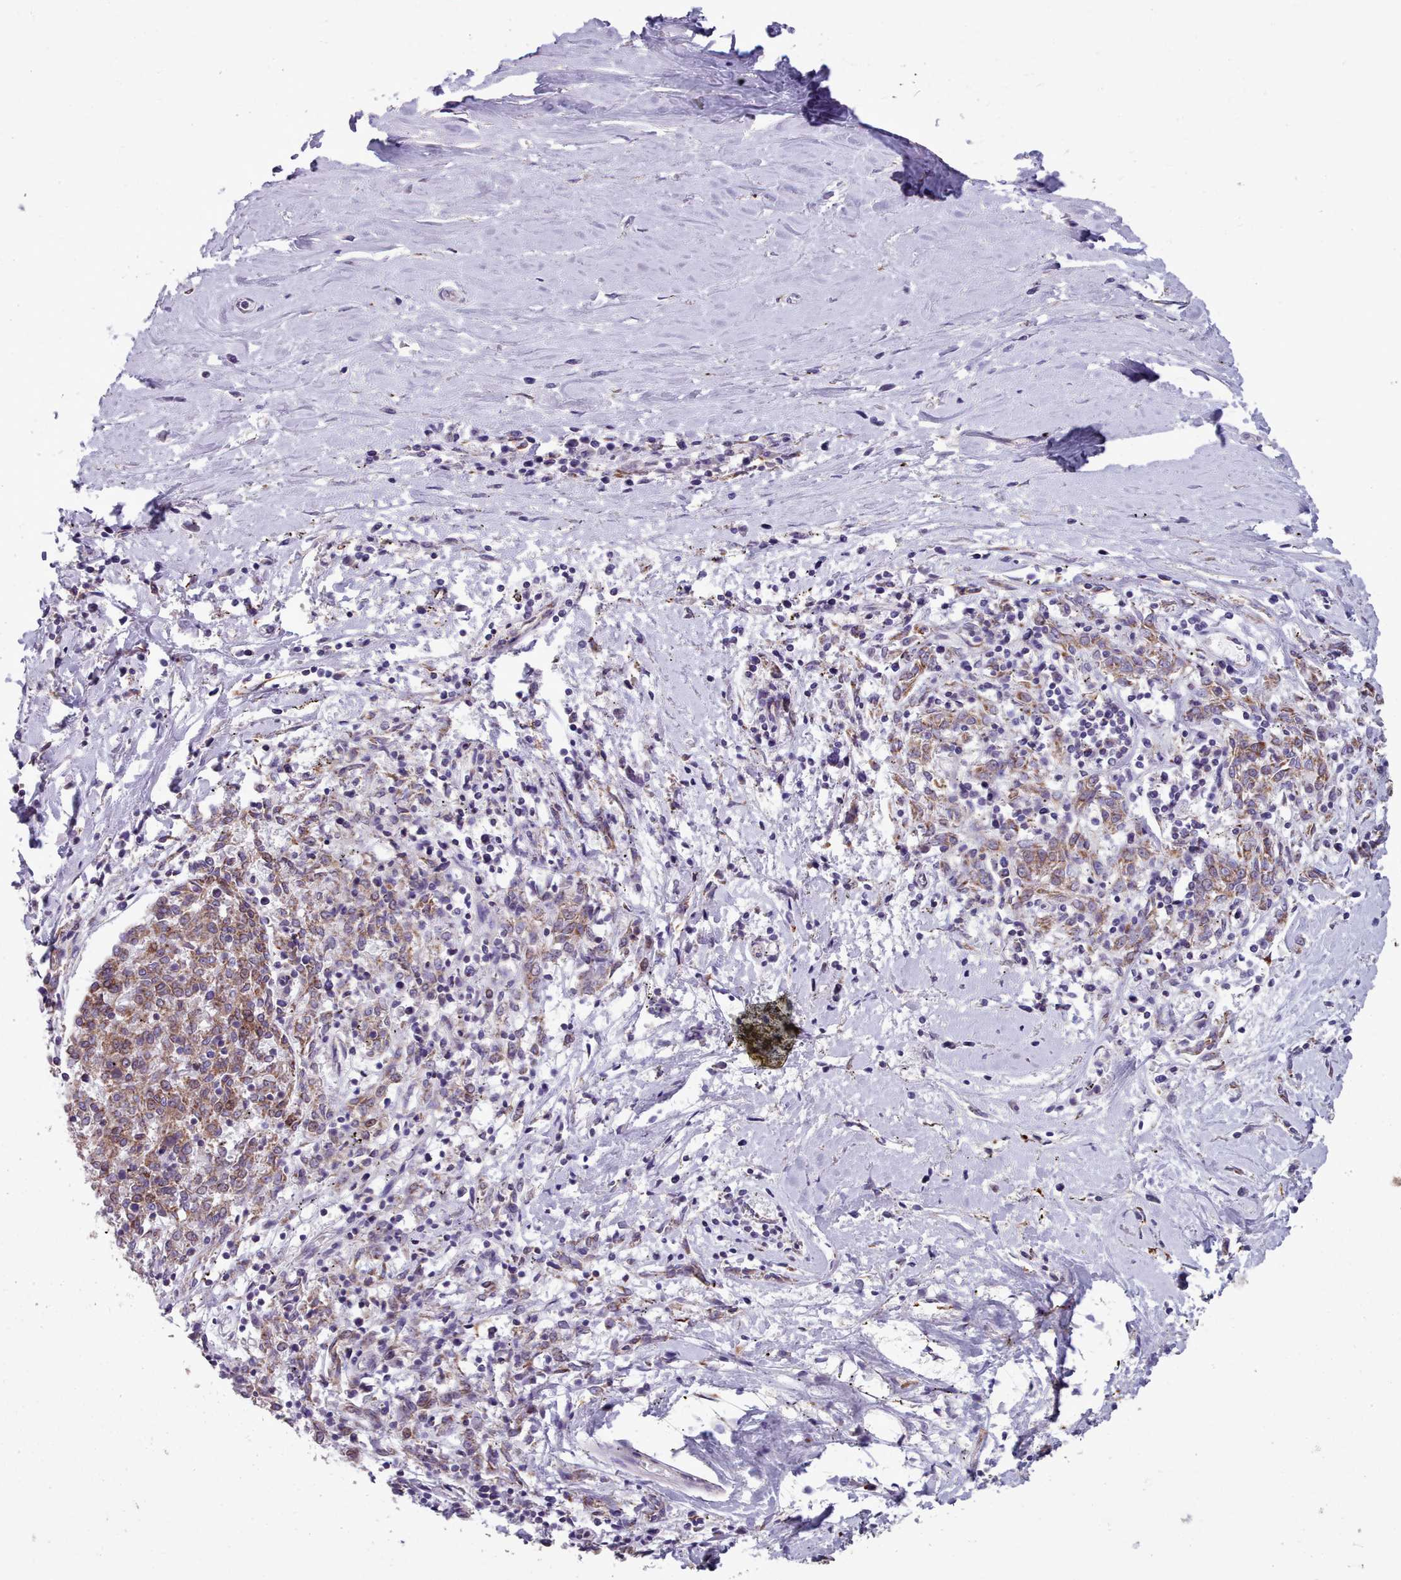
{"staining": {"intensity": "moderate", "quantity": ">75%", "location": "cytoplasmic/membranous"}, "tissue": "melanoma", "cell_type": "Tumor cells", "image_type": "cancer", "snomed": [{"axis": "morphology", "description": "Malignant melanoma, NOS"}, {"axis": "topography", "description": "Skin"}], "caption": "Immunohistochemistry (IHC) image of neoplastic tissue: human melanoma stained using immunohistochemistry shows medium levels of moderate protein expression localized specifically in the cytoplasmic/membranous of tumor cells, appearing as a cytoplasmic/membranous brown color.", "gene": "FKBP10", "patient": {"sex": "female", "age": 72}}